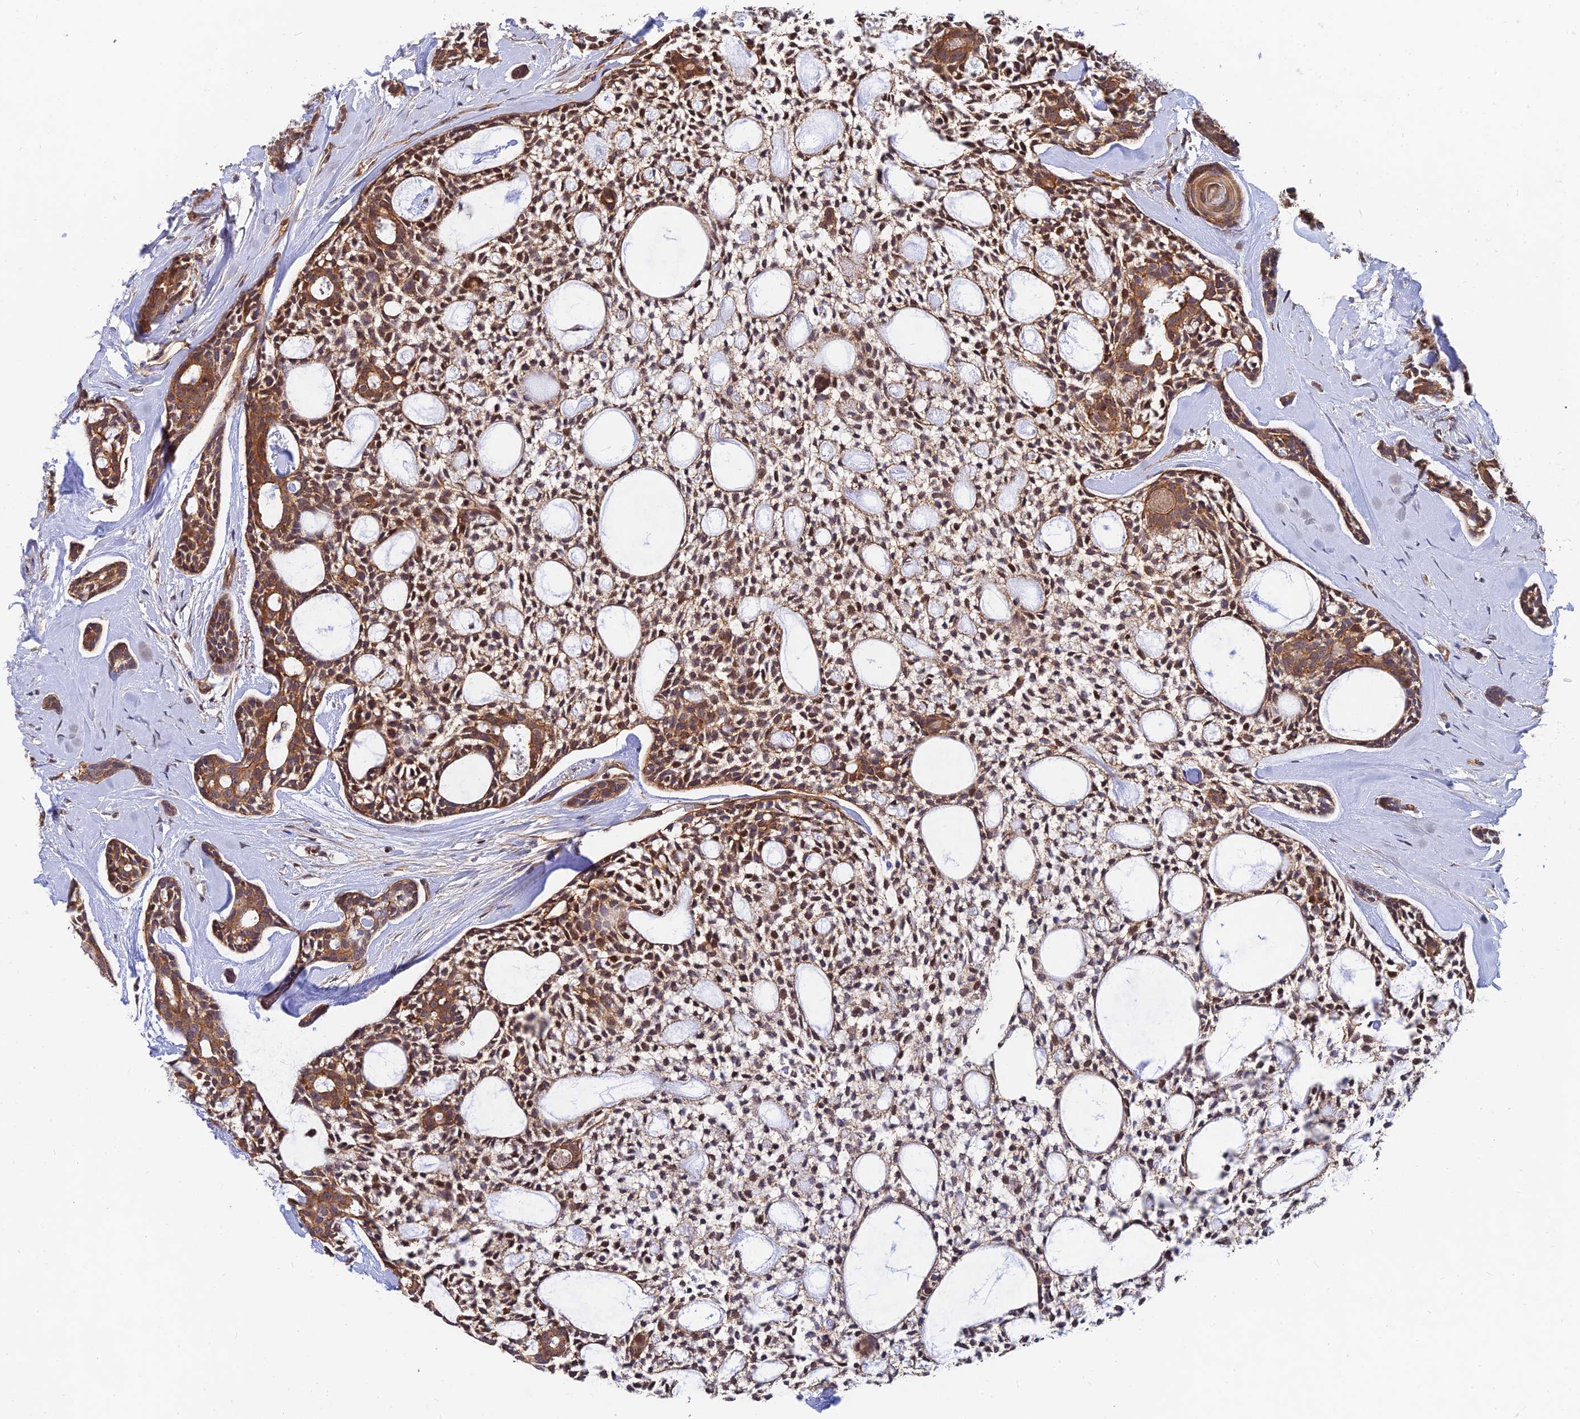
{"staining": {"intensity": "moderate", "quantity": ">75%", "location": "cytoplasmic/membranous"}, "tissue": "head and neck cancer", "cell_type": "Tumor cells", "image_type": "cancer", "snomed": [{"axis": "morphology", "description": "Adenocarcinoma, NOS"}, {"axis": "topography", "description": "Subcutis"}, {"axis": "topography", "description": "Head-Neck"}], "caption": "Protein positivity by immunohistochemistry (IHC) exhibits moderate cytoplasmic/membranous expression in about >75% of tumor cells in head and neck adenocarcinoma.", "gene": "WDR41", "patient": {"sex": "female", "age": 73}}